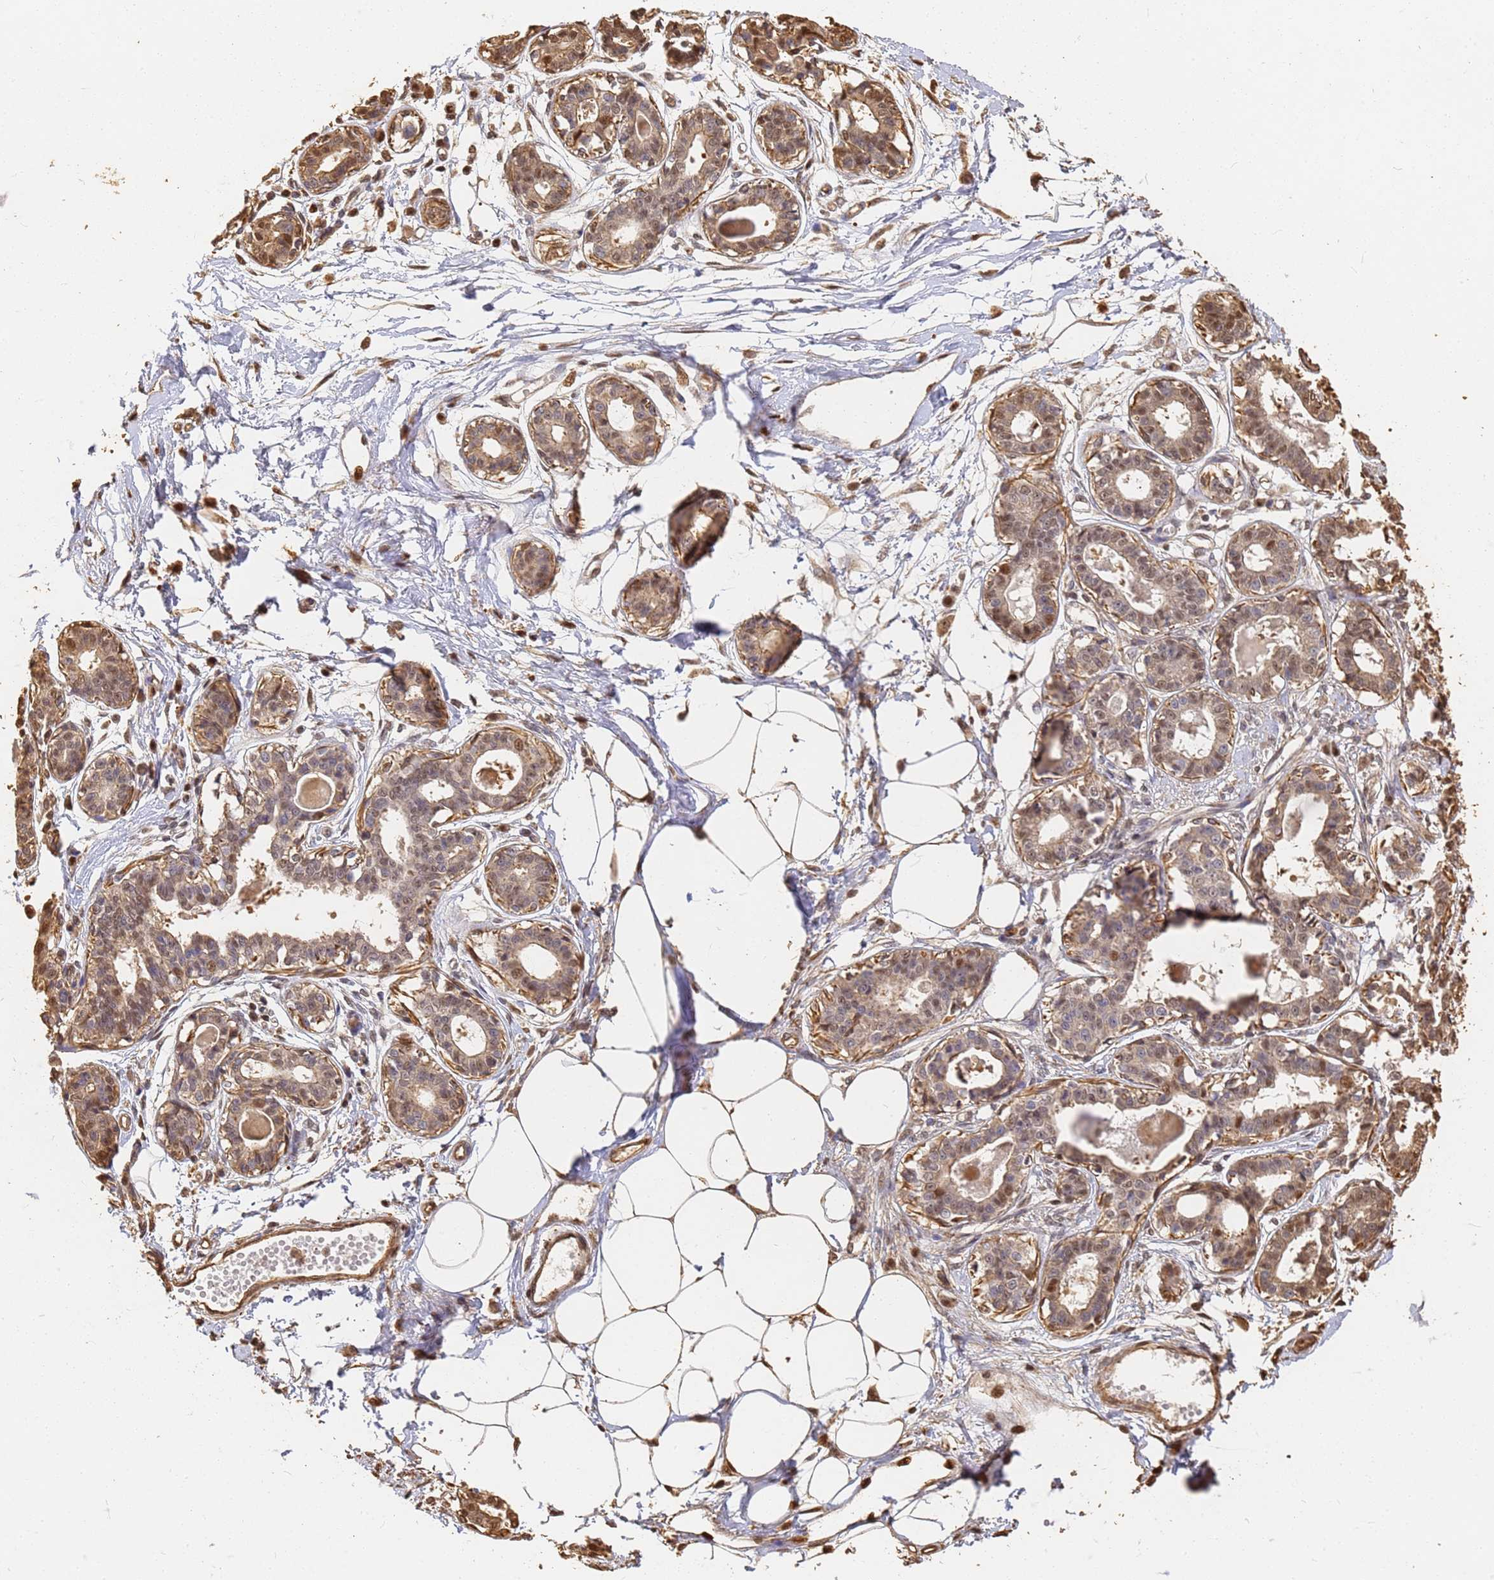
{"staining": {"intensity": "strong", "quantity": ">75%", "location": "cytoplasmic/membranous,nuclear"}, "tissue": "breast", "cell_type": "Adipocytes", "image_type": "normal", "snomed": [{"axis": "morphology", "description": "Normal tissue, NOS"}, {"axis": "topography", "description": "Breast"}], "caption": "Protein staining of normal breast demonstrates strong cytoplasmic/membranous,nuclear staining in about >75% of adipocytes.", "gene": "JAK2", "patient": {"sex": "female", "age": 45}}